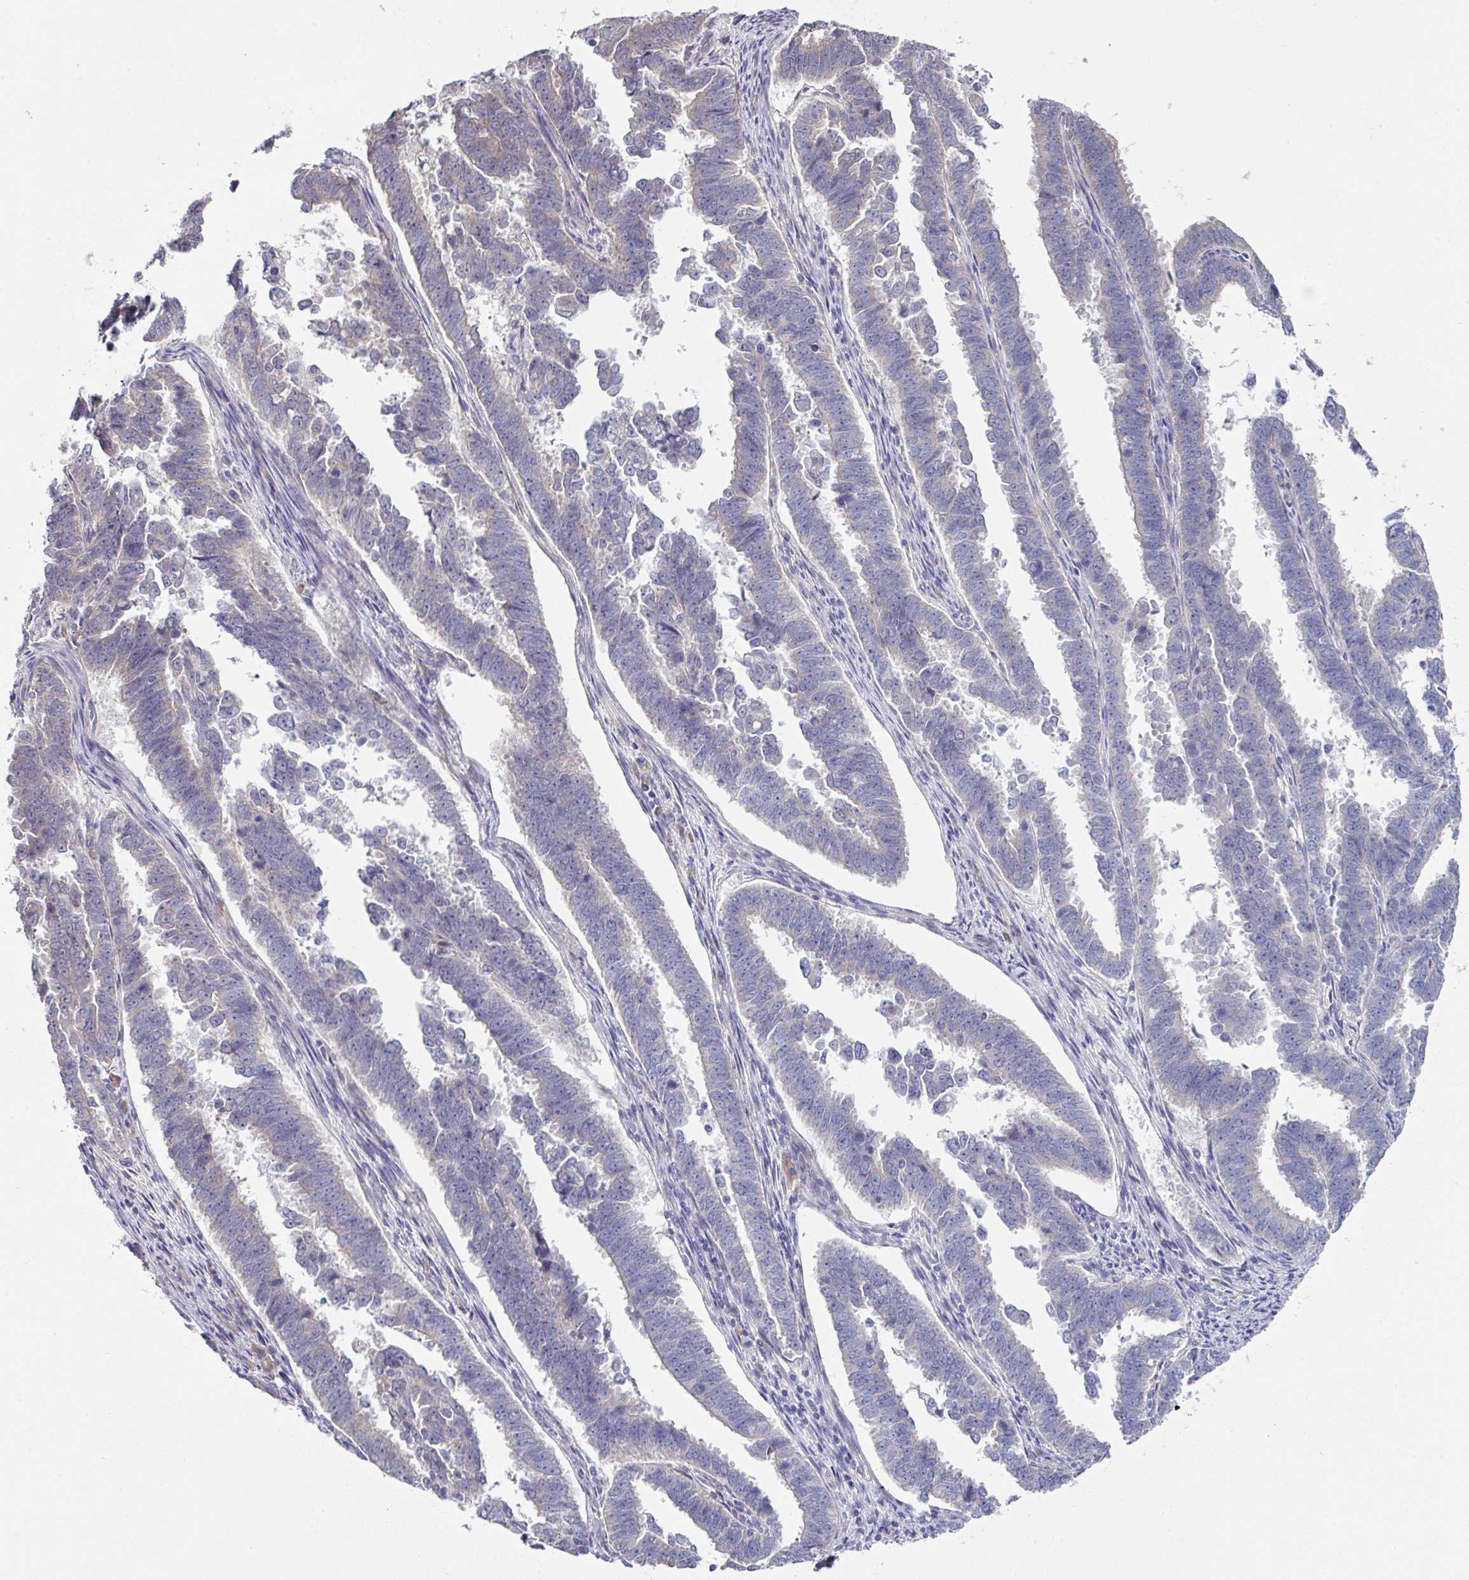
{"staining": {"intensity": "negative", "quantity": "none", "location": "none"}, "tissue": "endometrial cancer", "cell_type": "Tumor cells", "image_type": "cancer", "snomed": [{"axis": "morphology", "description": "Adenocarcinoma, NOS"}, {"axis": "topography", "description": "Endometrium"}], "caption": "IHC photomicrograph of adenocarcinoma (endometrial) stained for a protein (brown), which exhibits no staining in tumor cells.", "gene": "TMED5", "patient": {"sex": "female", "age": 75}}